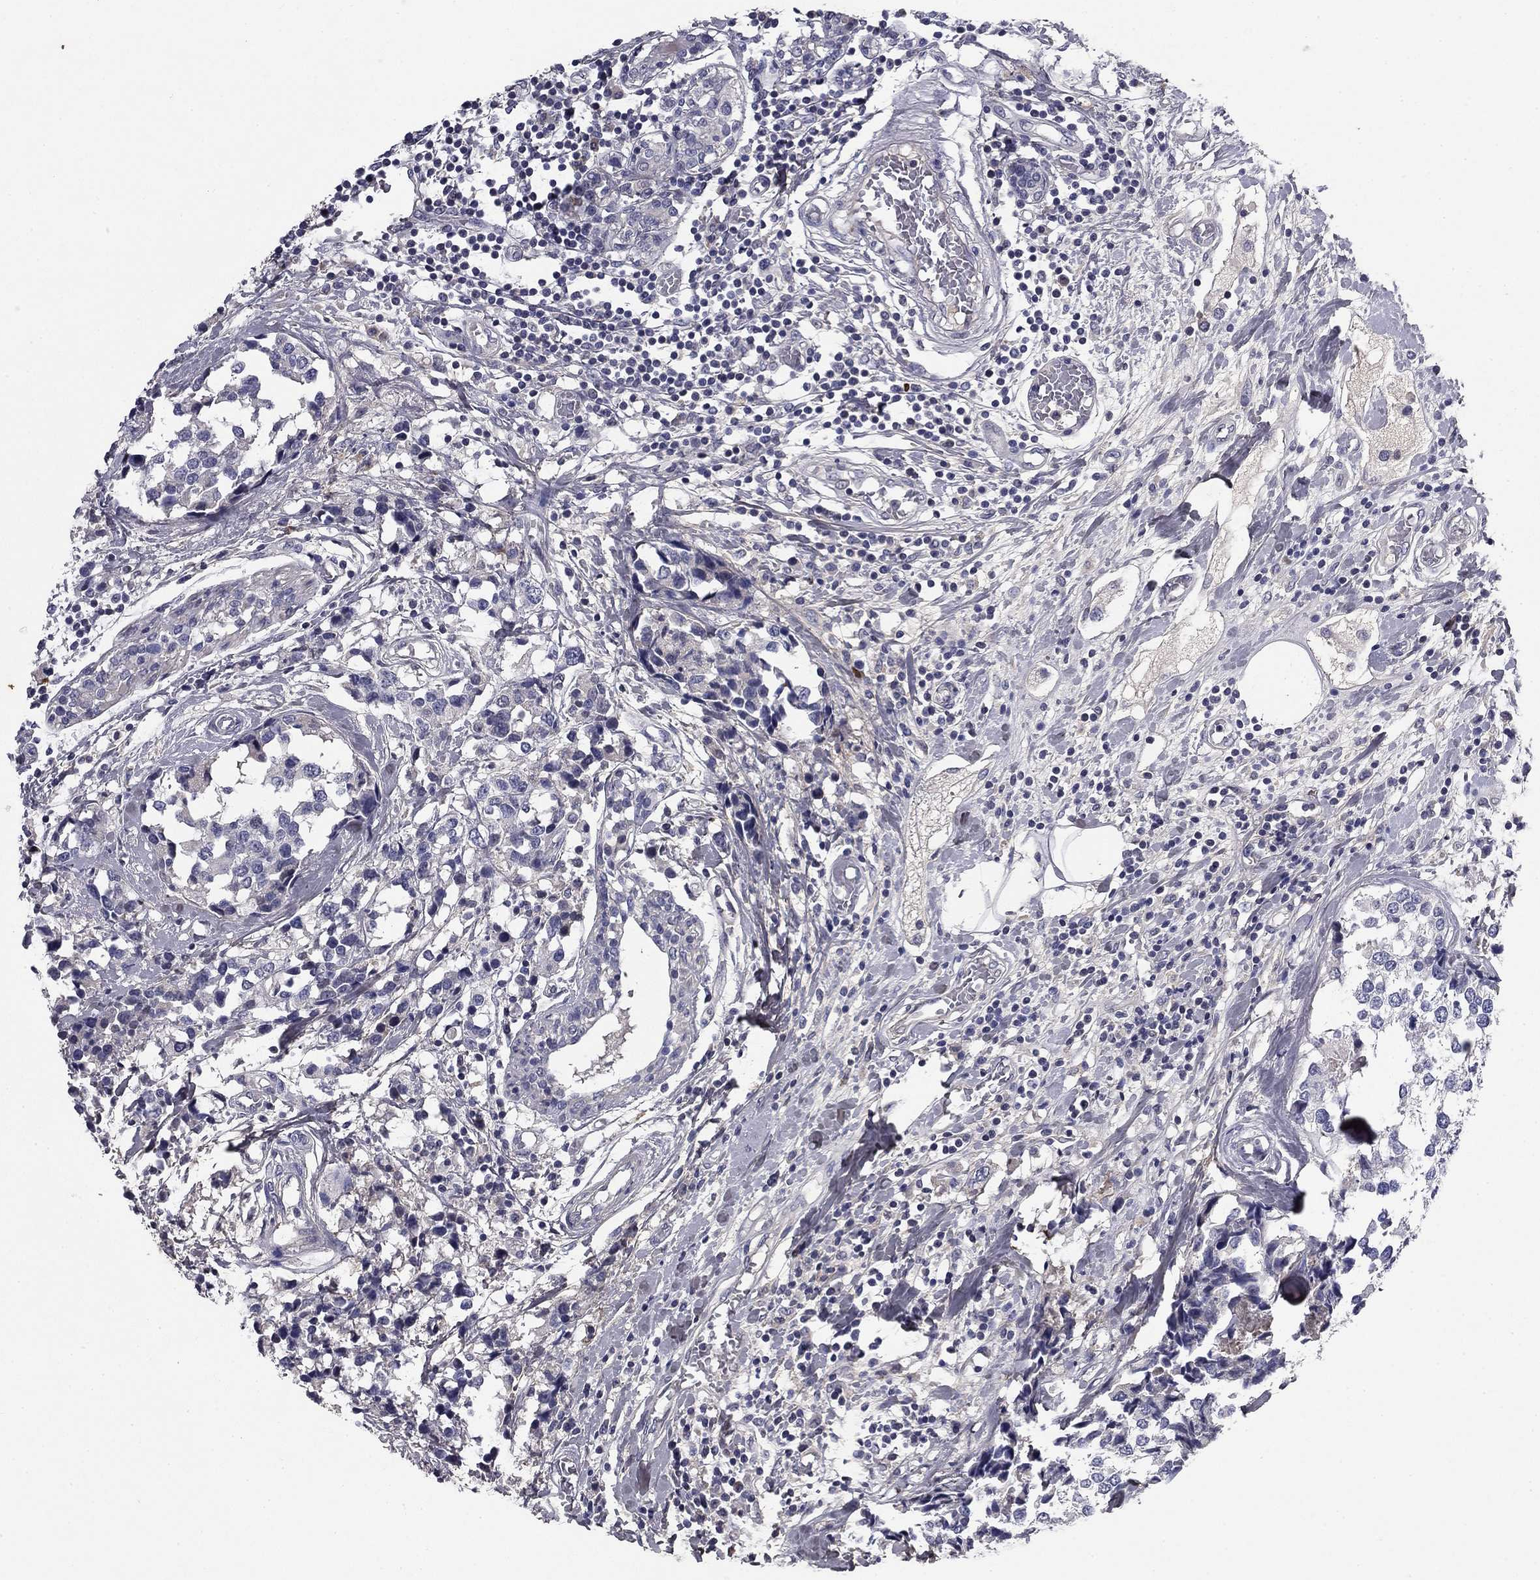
{"staining": {"intensity": "negative", "quantity": "none", "location": "none"}, "tissue": "breast cancer", "cell_type": "Tumor cells", "image_type": "cancer", "snomed": [{"axis": "morphology", "description": "Lobular carcinoma"}, {"axis": "topography", "description": "Breast"}], "caption": "An image of breast lobular carcinoma stained for a protein shows no brown staining in tumor cells.", "gene": "COL2A1", "patient": {"sex": "female", "age": 59}}